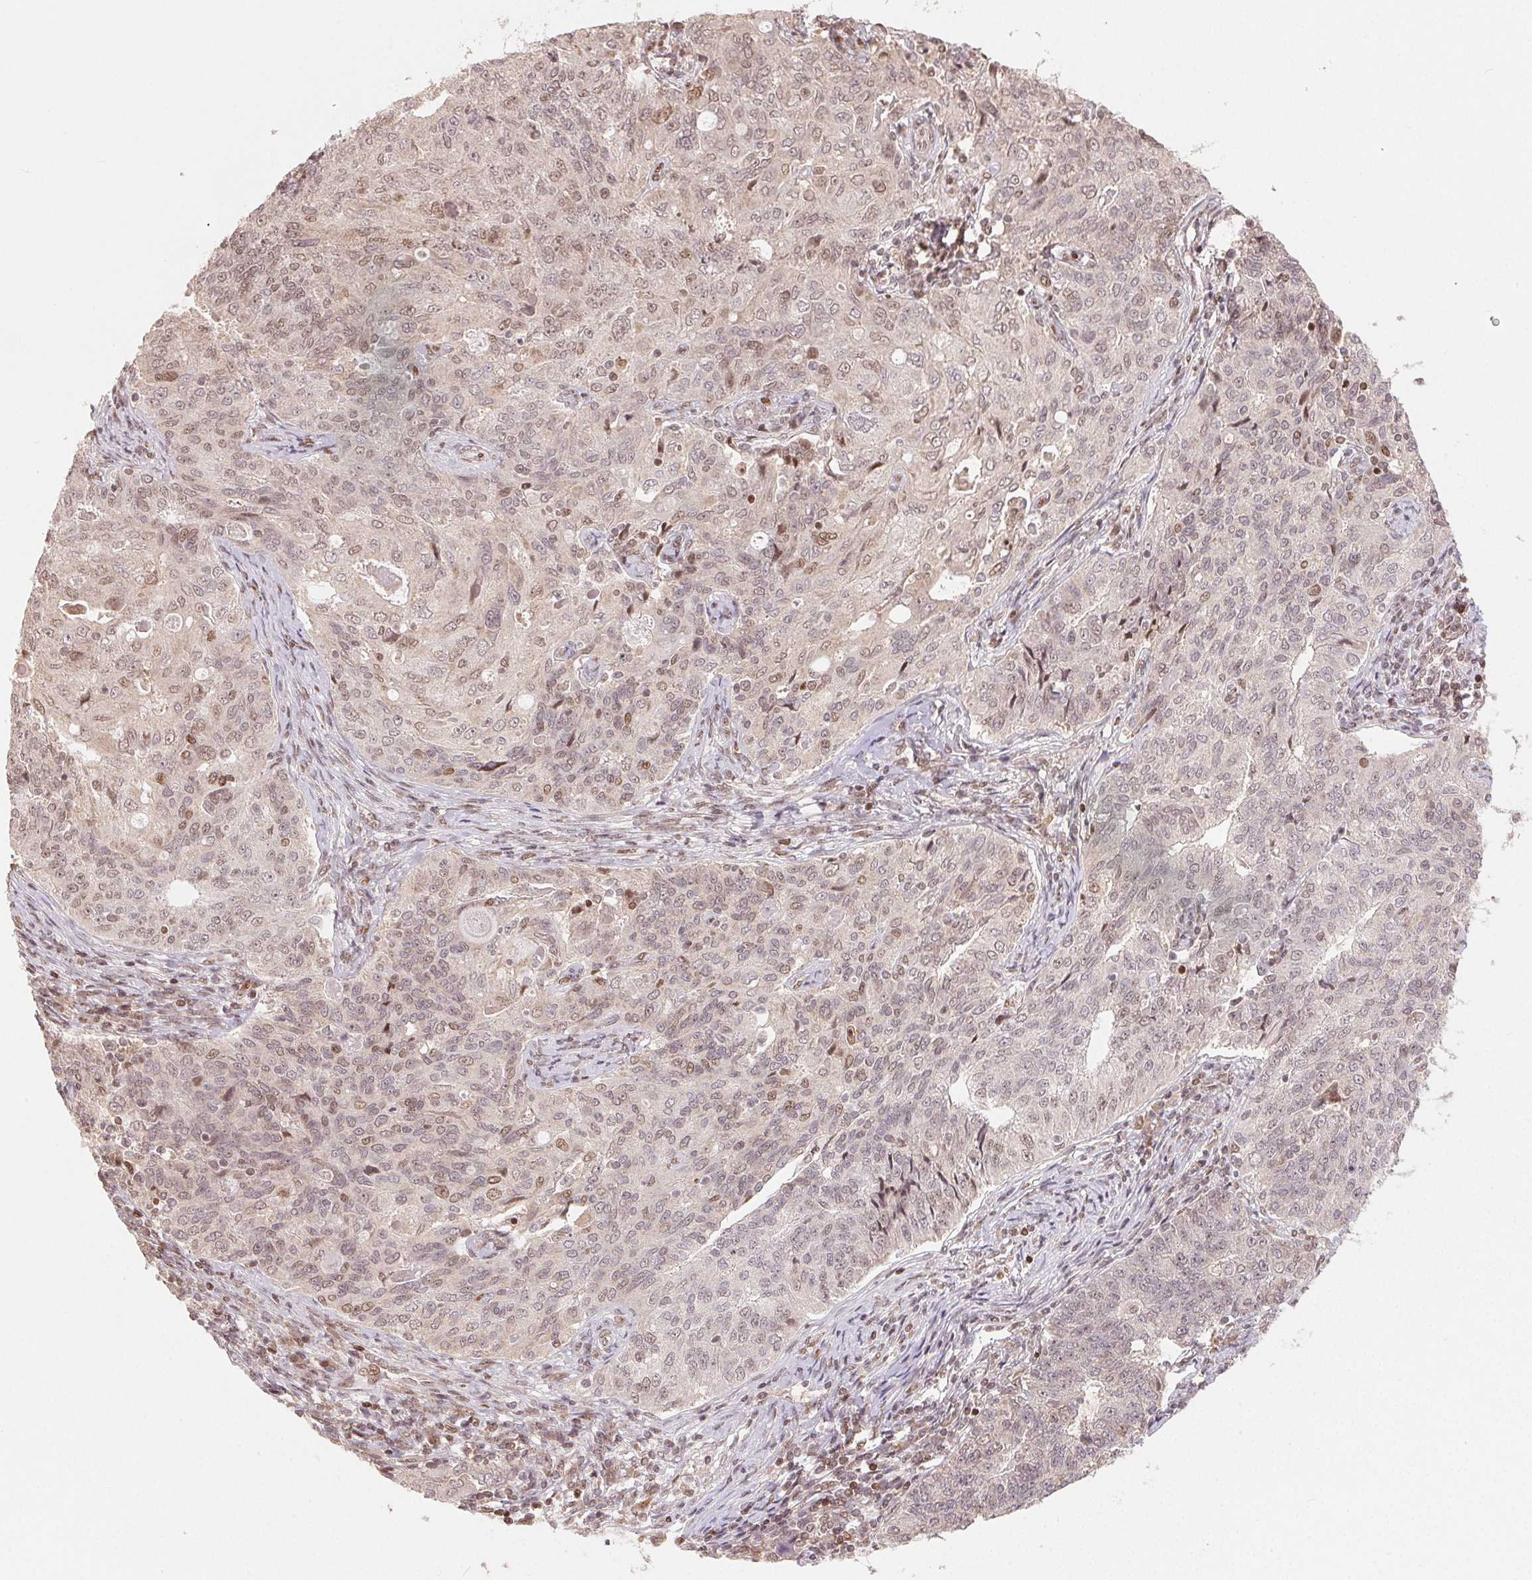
{"staining": {"intensity": "moderate", "quantity": "25%-75%", "location": "nuclear"}, "tissue": "endometrial cancer", "cell_type": "Tumor cells", "image_type": "cancer", "snomed": [{"axis": "morphology", "description": "Adenocarcinoma, NOS"}, {"axis": "topography", "description": "Endometrium"}], "caption": "Immunohistochemical staining of human endometrial adenocarcinoma demonstrates medium levels of moderate nuclear expression in about 25%-75% of tumor cells.", "gene": "MAPKAPK2", "patient": {"sex": "female", "age": 43}}